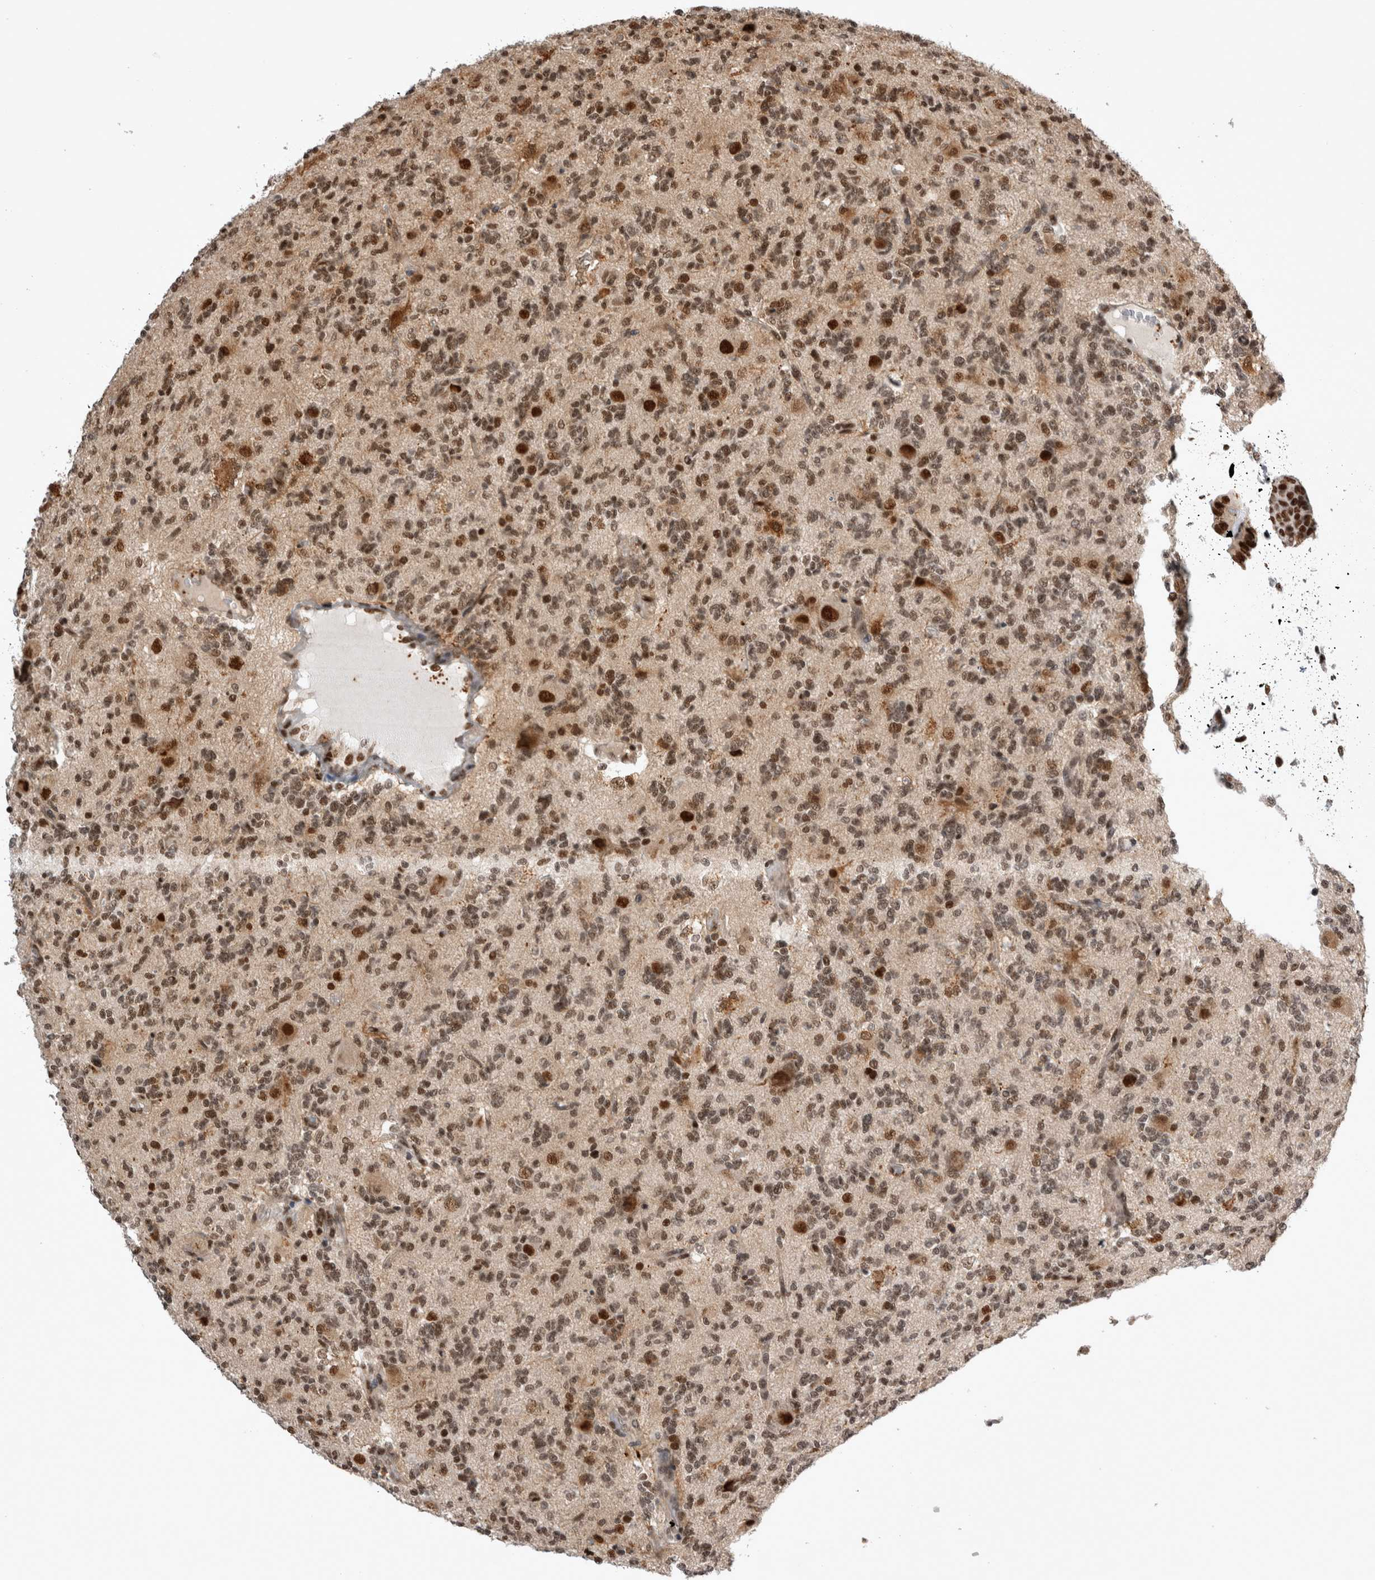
{"staining": {"intensity": "moderate", "quantity": ">75%", "location": "nuclear"}, "tissue": "glioma", "cell_type": "Tumor cells", "image_type": "cancer", "snomed": [{"axis": "morphology", "description": "Glioma, malignant, High grade"}, {"axis": "topography", "description": "Brain"}], "caption": "A micrograph of human malignant high-grade glioma stained for a protein demonstrates moderate nuclear brown staining in tumor cells. (DAB IHC, brown staining for protein, blue staining for nuclei).", "gene": "EYA2", "patient": {"sex": "female", "age": 62}}